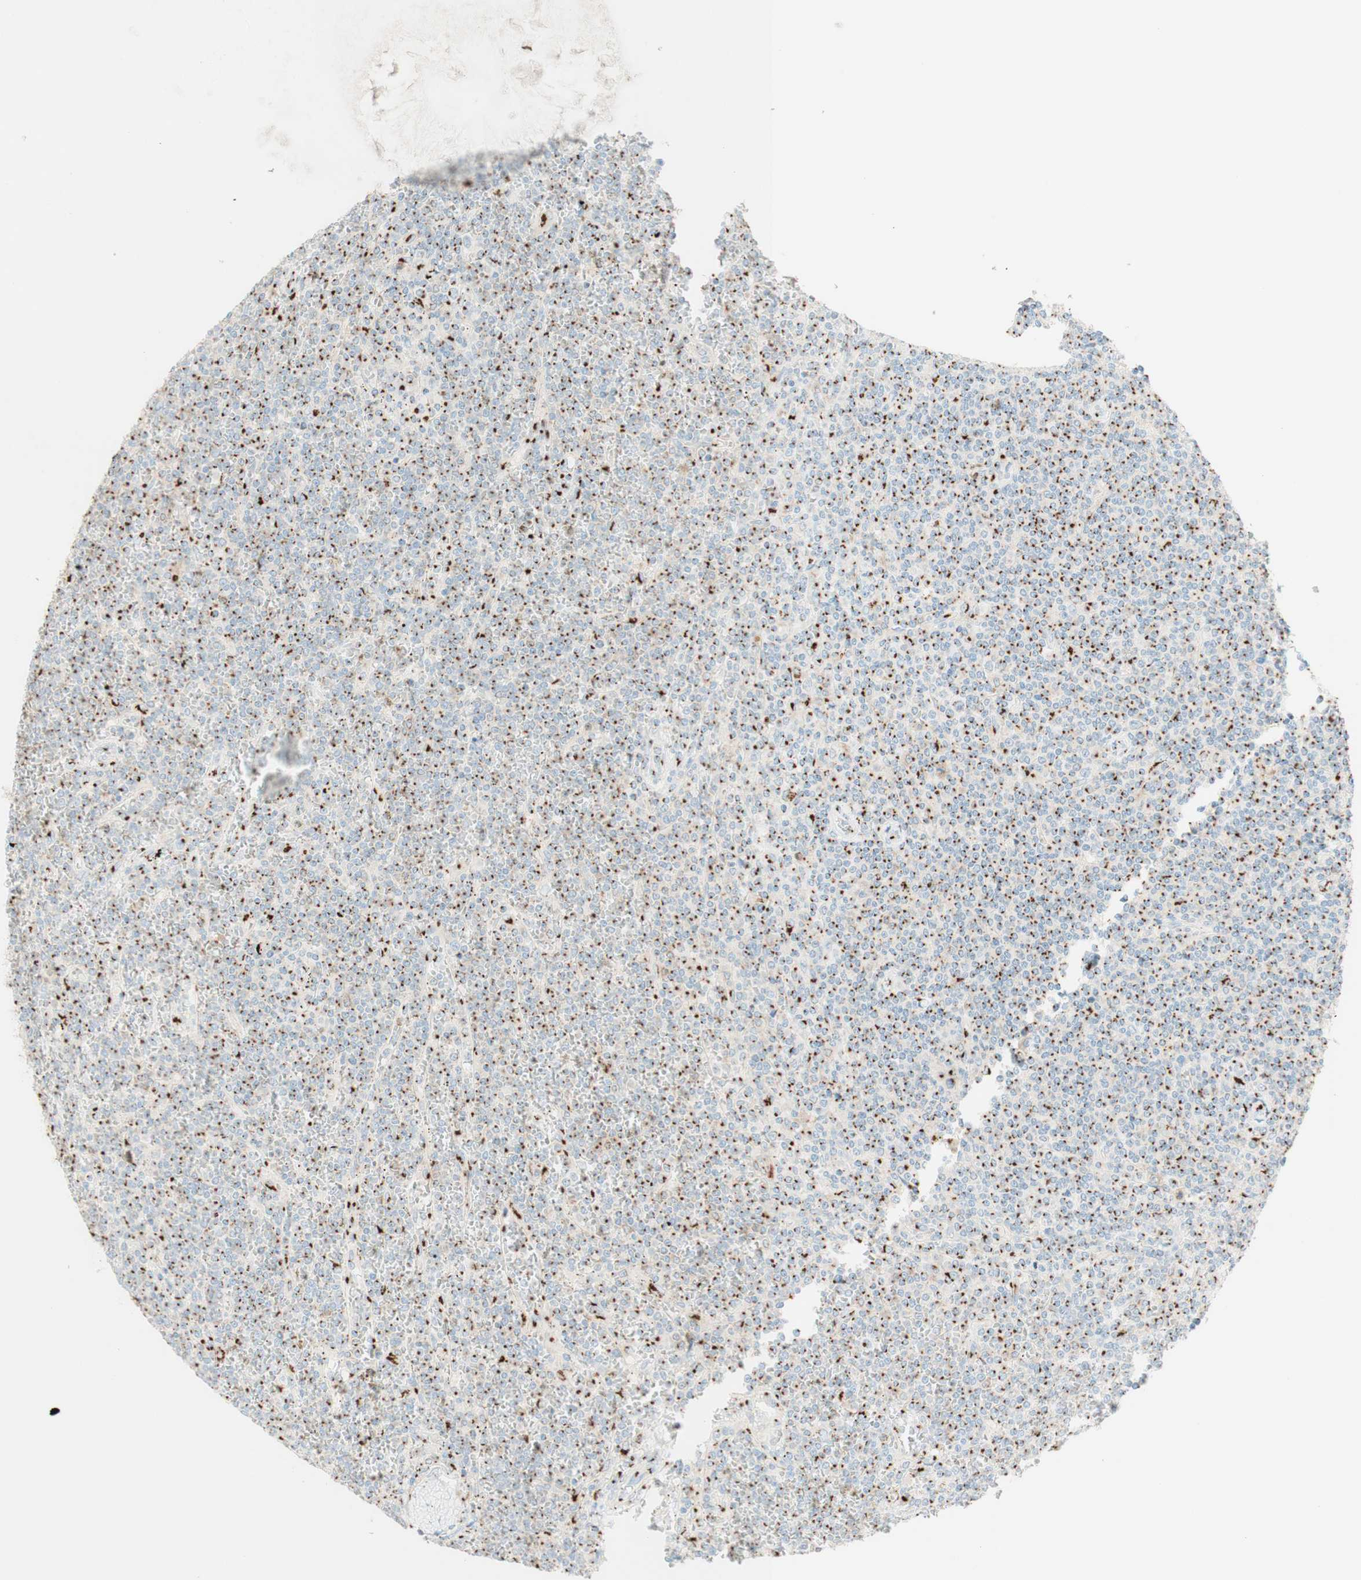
{"staining": {"intensity": "strong", "quantity": "25%-75%", "location": "cytoplasmic/membranous"}, "tissue": "lymphoma", "cell_type": "Tumor cells", "image_type": "cancer", "snomed": [{"axis": "morphology", "description": "Malignant lymphoma, non-Hodgkin's type, Low grade"}, {"axis": "topography", "description": "Spleen"}], "caption": "The photomicrograph exhibits staining of lymphoma, revealing strong cytoplasmic/membranous protein staining (brown color) within tumor cells. The protein is stained brown, and the nuclei are stained in blue (DAB (3,3'-diaminobenzidine) IHC with brightfield microscopy, high magnification).", "gene": "GOLGB1", "patient": {"sex": "female", "age": 19}}